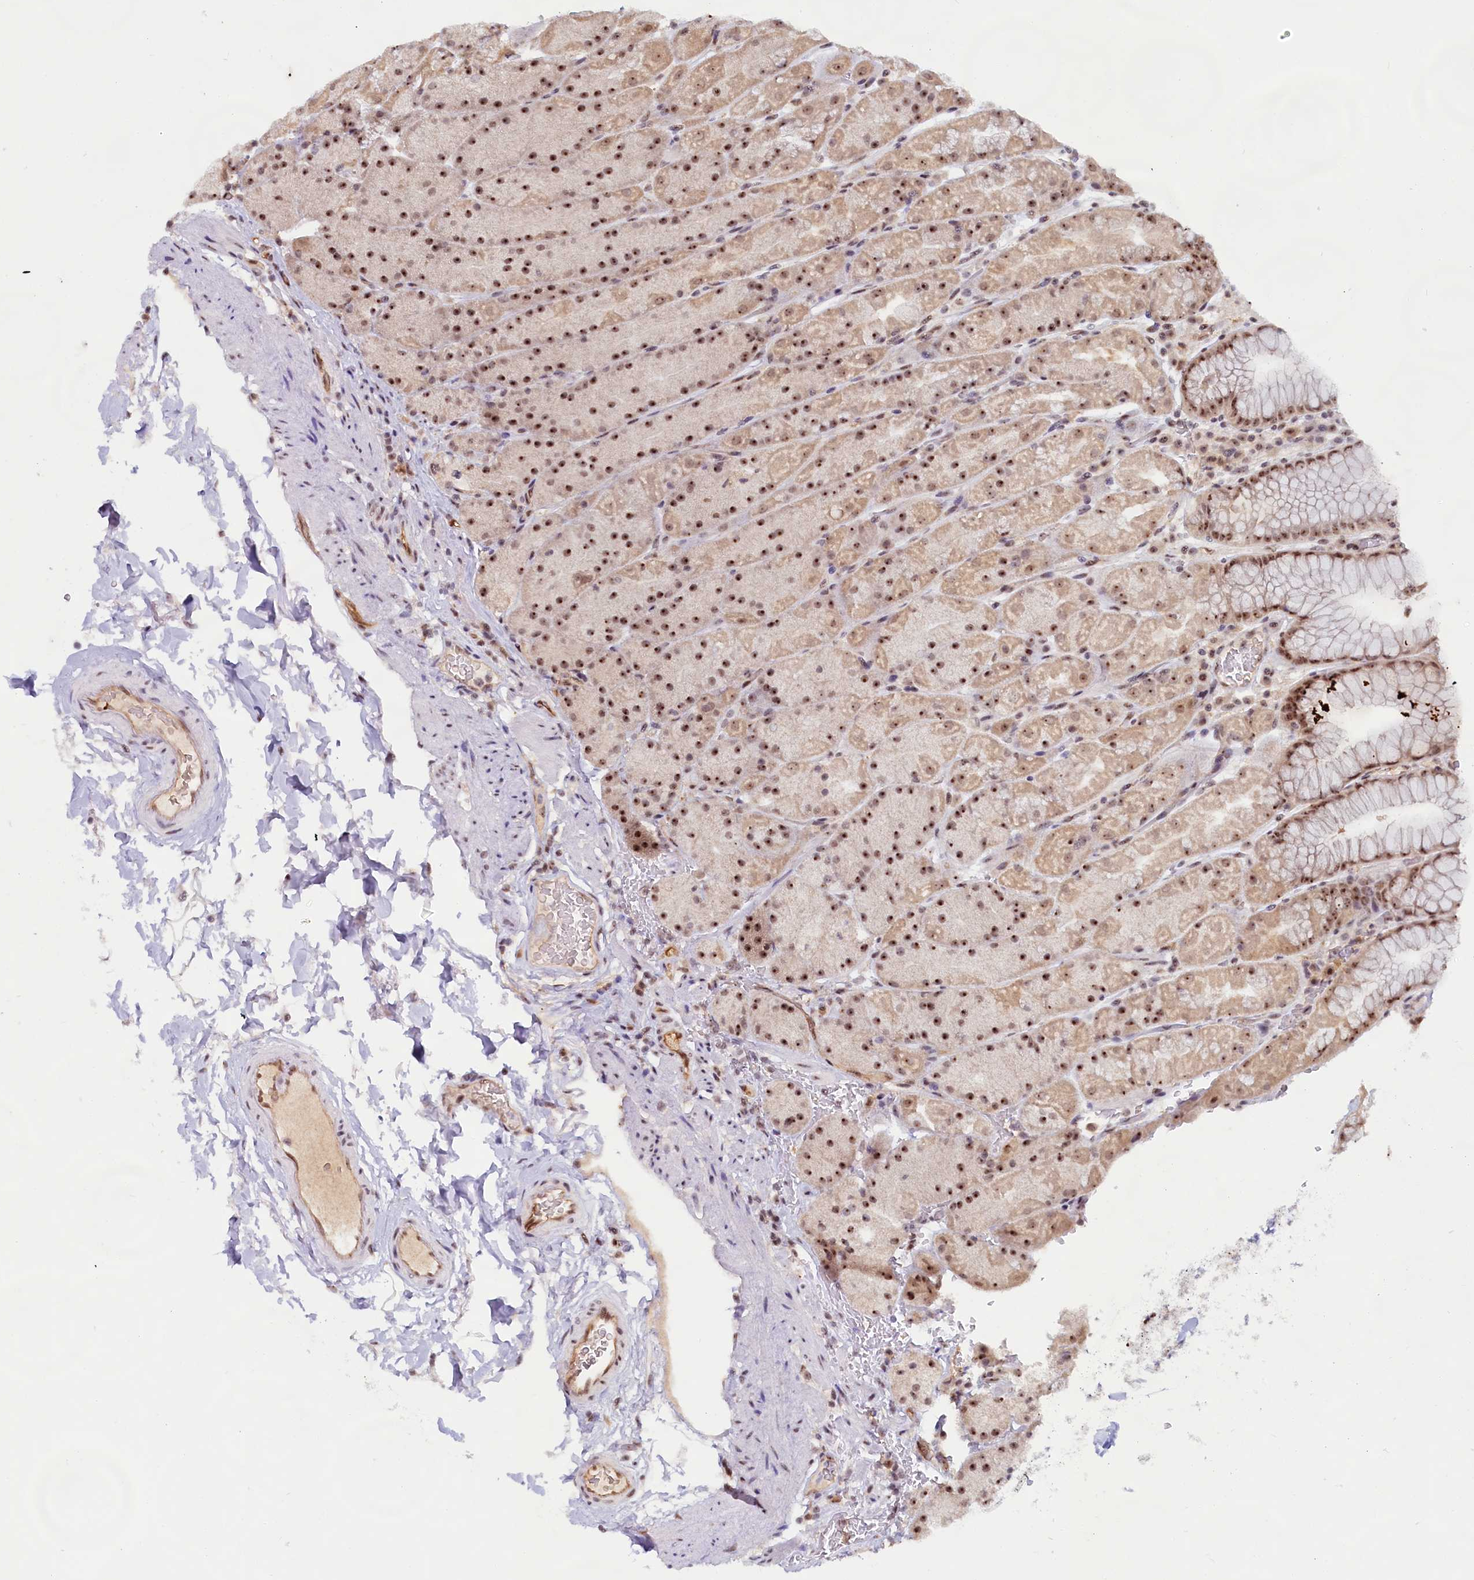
{"staining": {"intensity": "strong", "quantity": ">75%", "location": "cytoplasmic/membranous,nuclear"}, "tissue": "stomach", "cell_type": "Glandular cells", "image_type": "normal", "snomed": [{"axis": "morphology", "description": "Normal tissue, NOS"}, {"axis": "topography", "description": "Stomach, upper"}, {"axis": "topography", "description": "Stomach, lower"}], "caption": "IHC (DAB (3,3'-diaminobenzidine)) staining of benign human stomach displays strong cytoplasmic/membranous,nuclear protein positivity in approximately >75% of glandular cells. The staining was performed using DAB (3,3'-diaminobenzidine) to visualize the protein expression in brown, while the nuclei were stained in blue with hematoxylin (Magnification: 20x).", "gene": "C1D", "patient": {"sex": "male", "age": 67}}